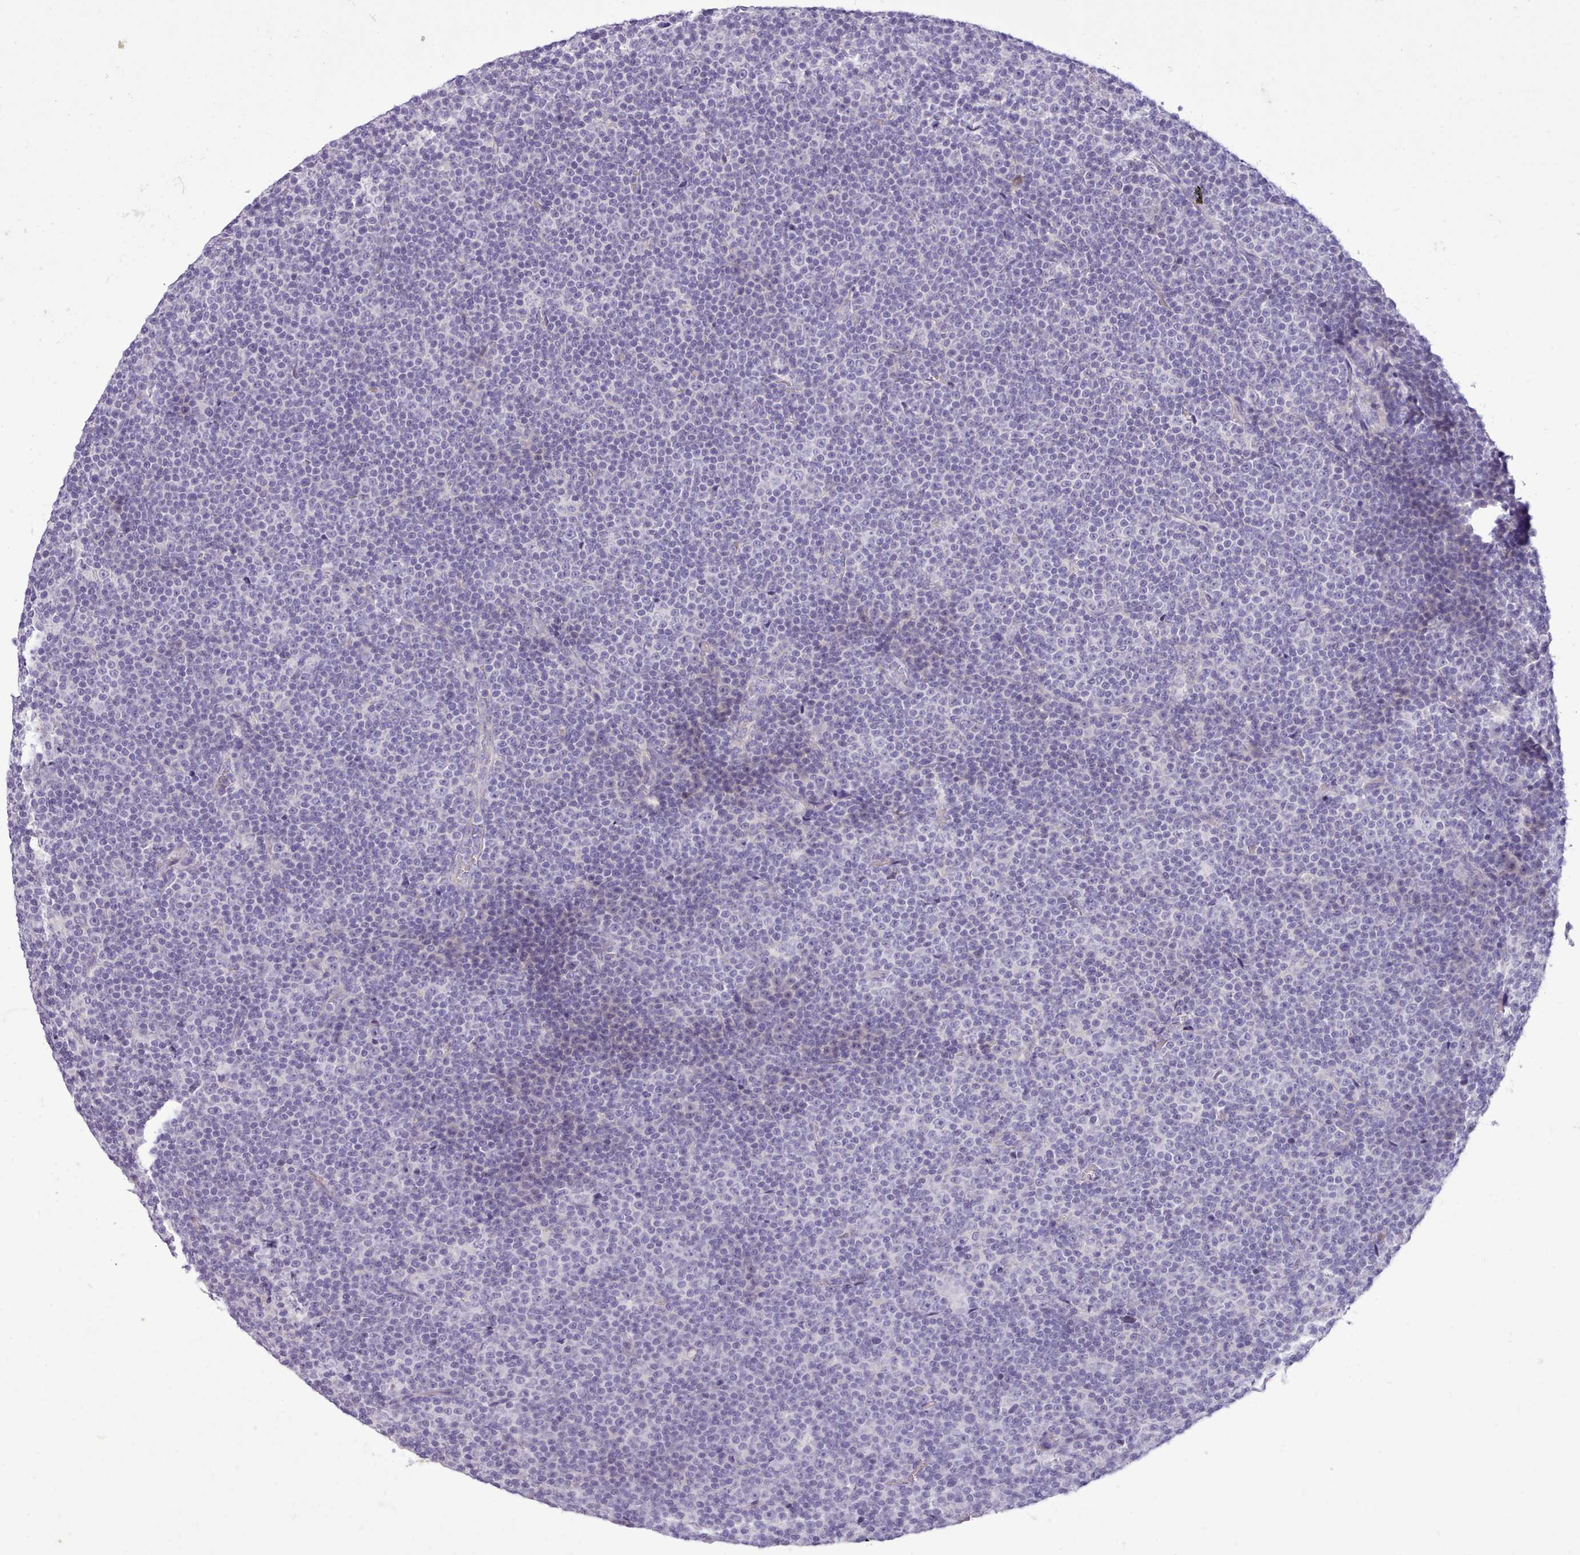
{"staining": {"intensity": "negative", "quantity": "none", "location": "none"}, "tissue": "lymphoma", "cell_type": "Tumor cells", "image_type": "cancer", "snomed": [{"axis": "morphology", "description": "Malignant lymphoma, non-Hodgkin's type, Low grade"}, {"axis": "topography", "description": "Lymph node"}], "caption": "This image is of lymphoma stained with IHC to label a protein in brown with the nuclei are counter-stained blue. There is no expression in tumor cells.", "gene": "CYP2A13", "patient": {"sex": "female", "age": 67}}